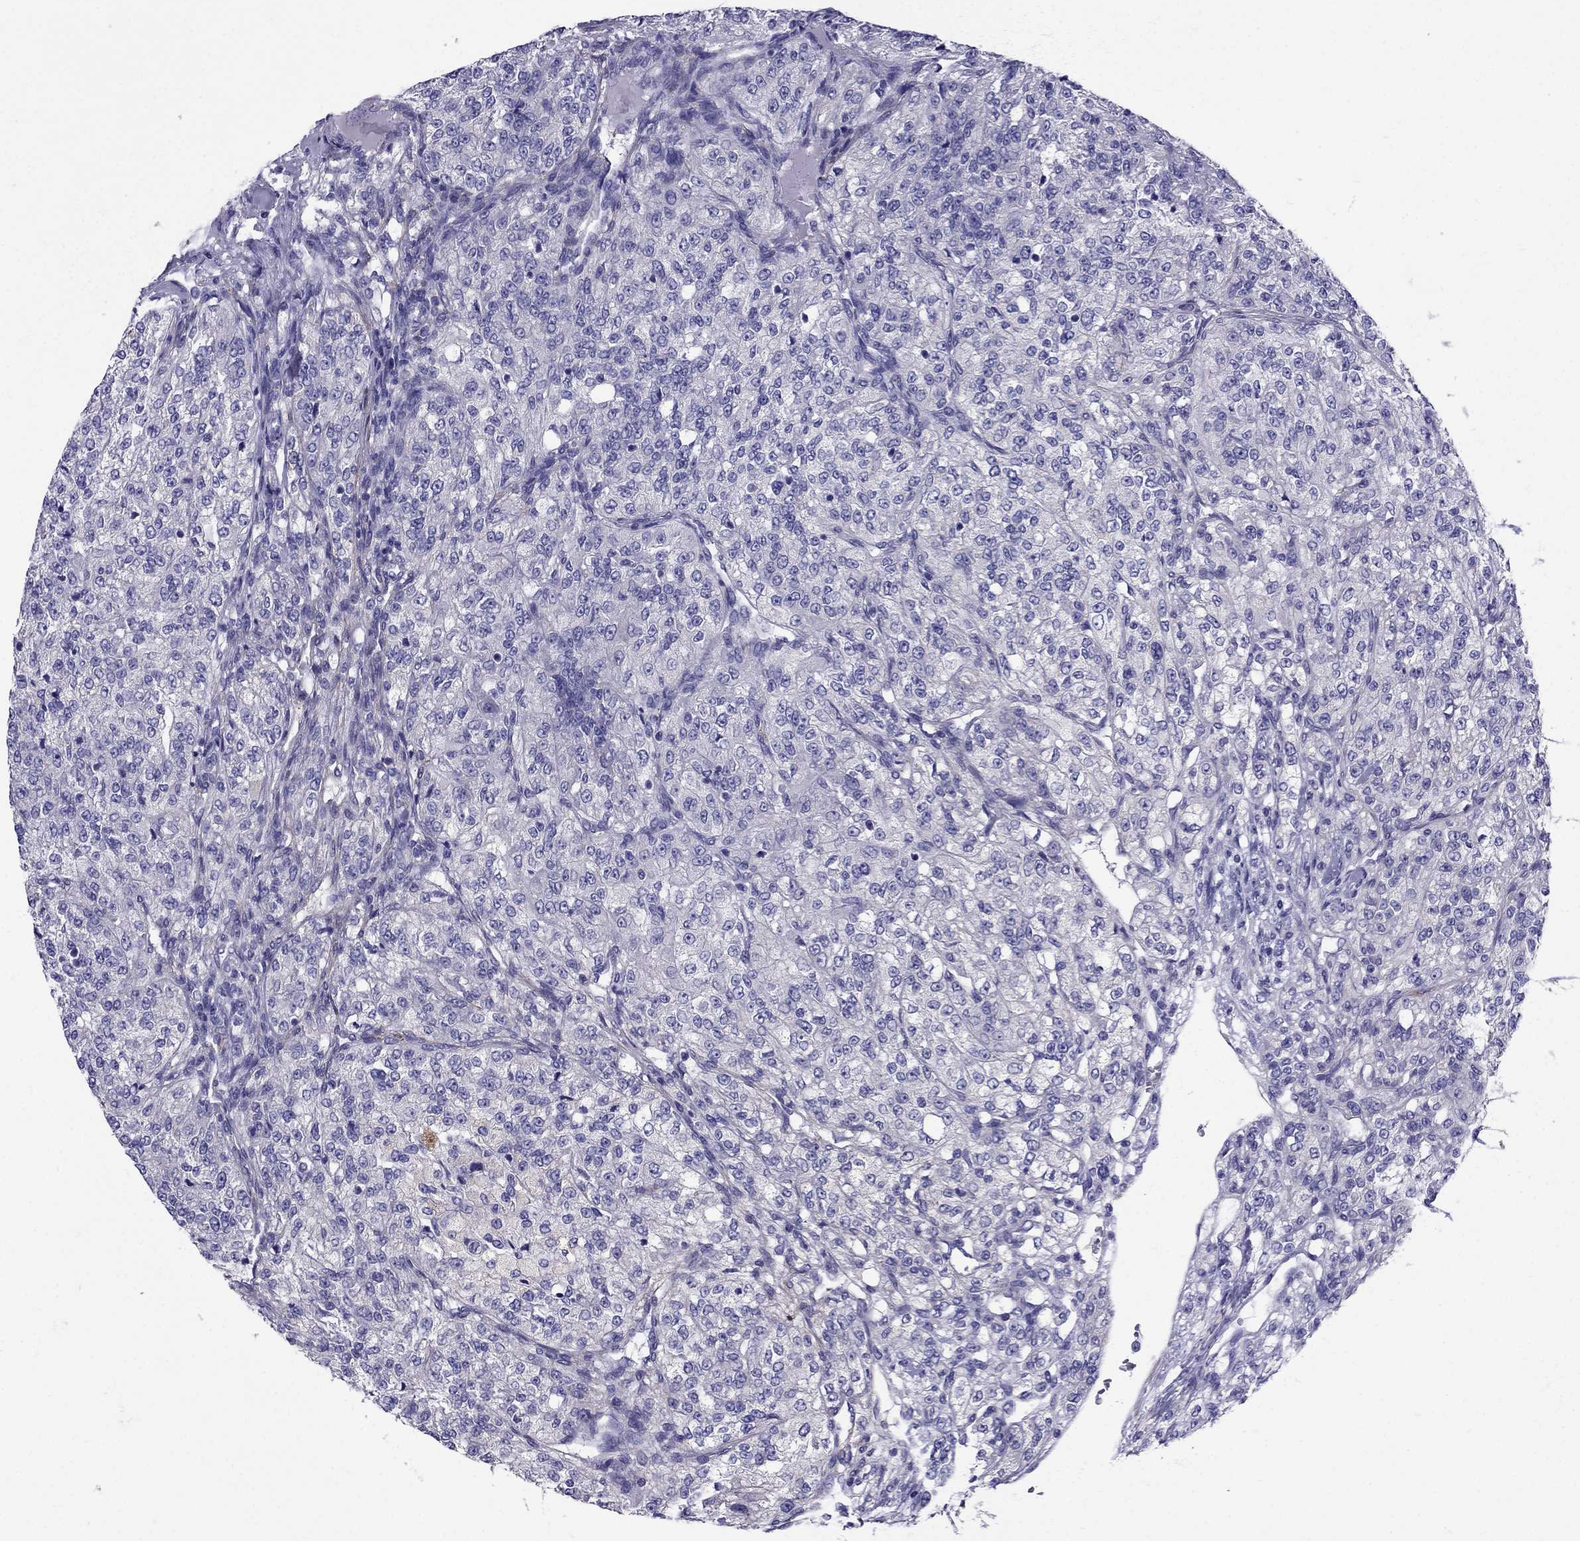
{"staining": {"intensity": "negative", "quantity": "none", "location": "none"}, "tissue": "renal cancer", "cell_type": "Tumor cells", "image_type": "cancer", "snomed": [{"axis": "morphology", "description": "Adenocarcinoma, NOS"}, {"axis": "topography", "description": "Kidney"}], "caption": "IHC micrograph of neoplastic tissue: human adenocarcinoma (renal) stained with DAB shows no significant protein expression in tumor cells. Nuclei are stained in blue.", "gene": "GPR50", "patient": {"sex": "female", "age": 63}}